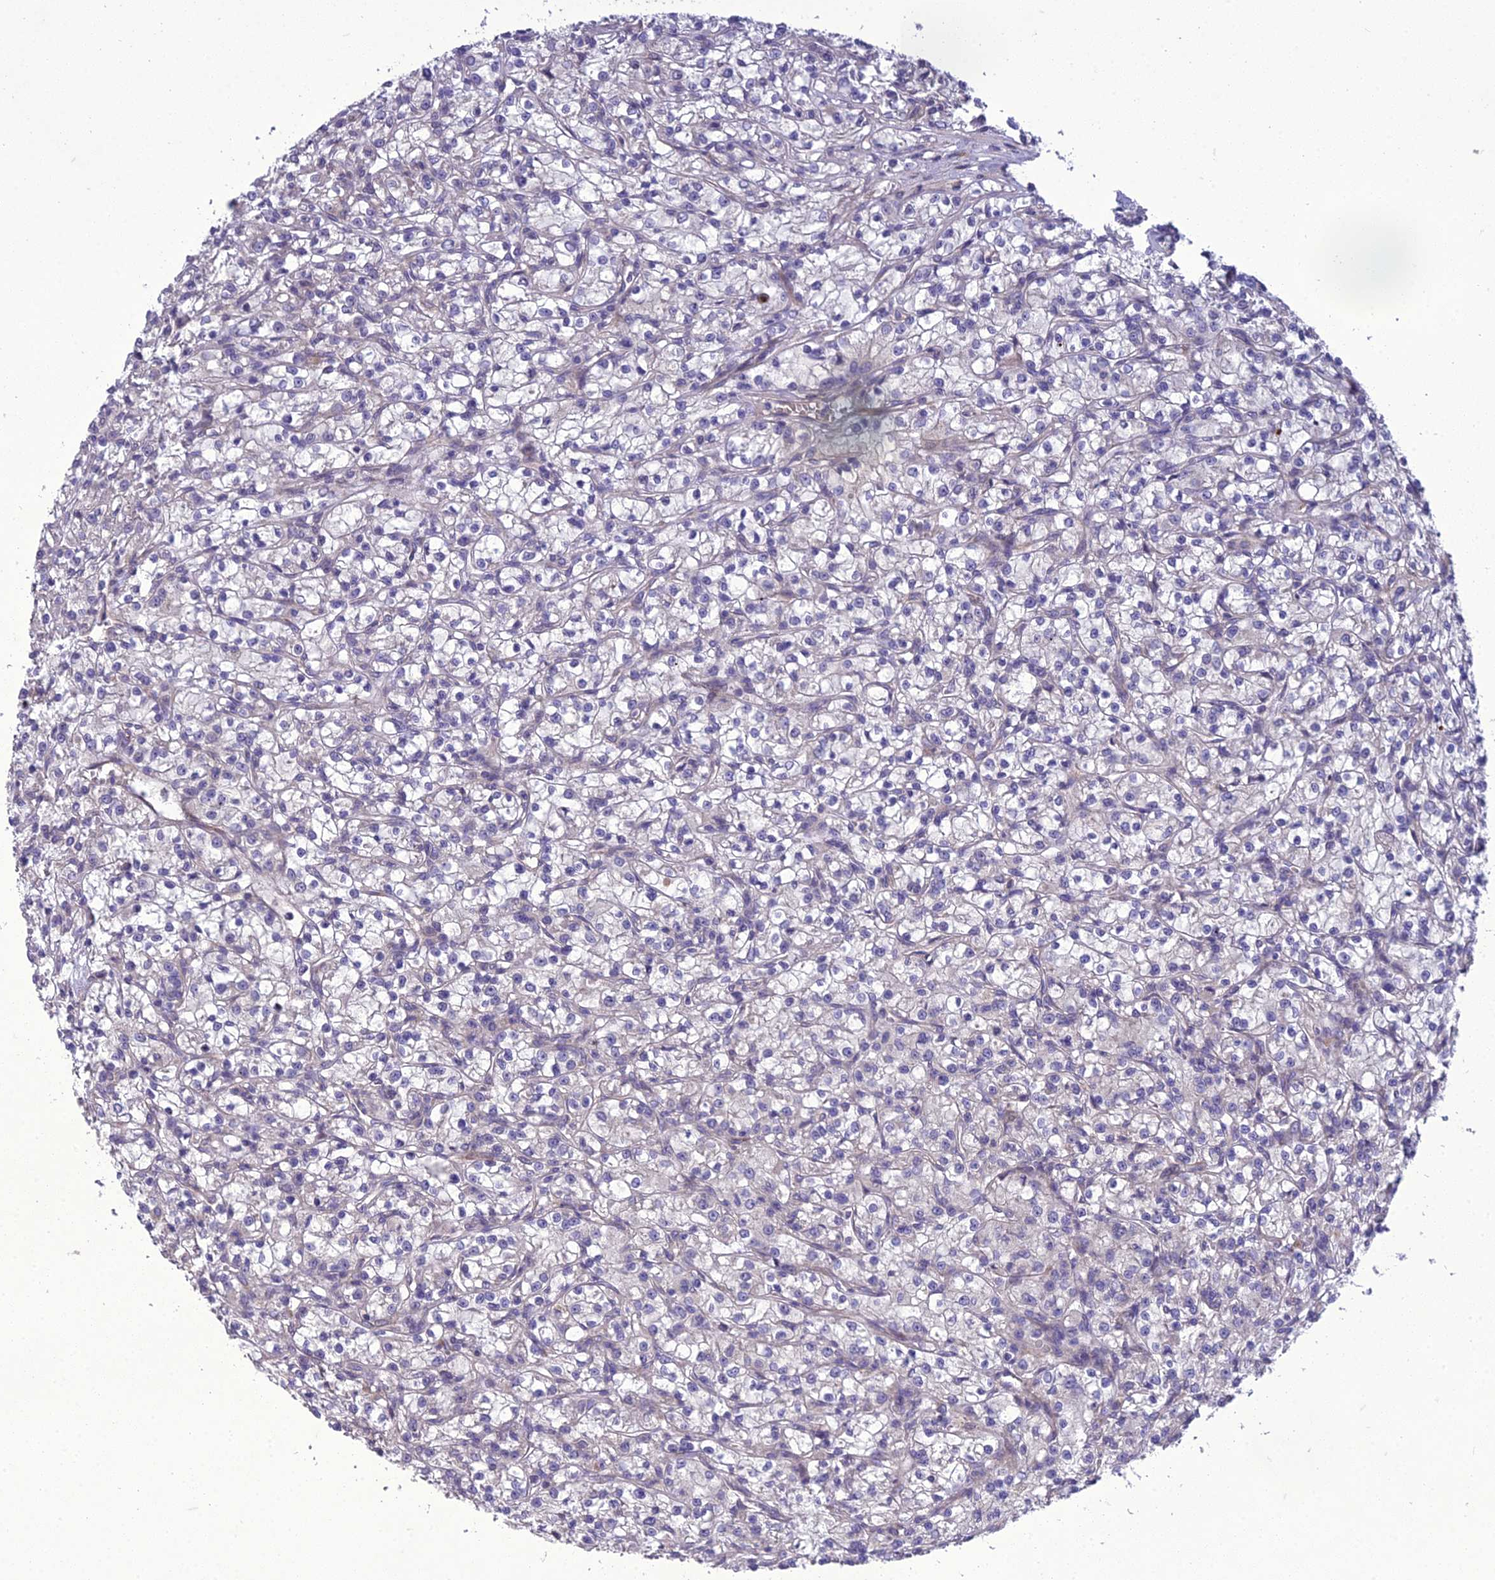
{"staining": {"intensity": "negative", "quantity": "none", "location": "none"}, "tissue": "renal cancer", "cell_type": "Tumor cells", "image_type": "cancer", "snomed": [{"axis": "morphology", "description": "Adenocarcinoma, NOS"}, {"axis": "topography", "description": "Kidney"}], "caption": "The image shows no significant positivity in tumor cells of renal cancer (adenocarcinoma). (Brightfield microscopy of DAB (3,3'-diaminobenzidine) IHC at high magnification).", "gene": "ADIPOR2", "patient": {"sex": "female", "age": 59}}